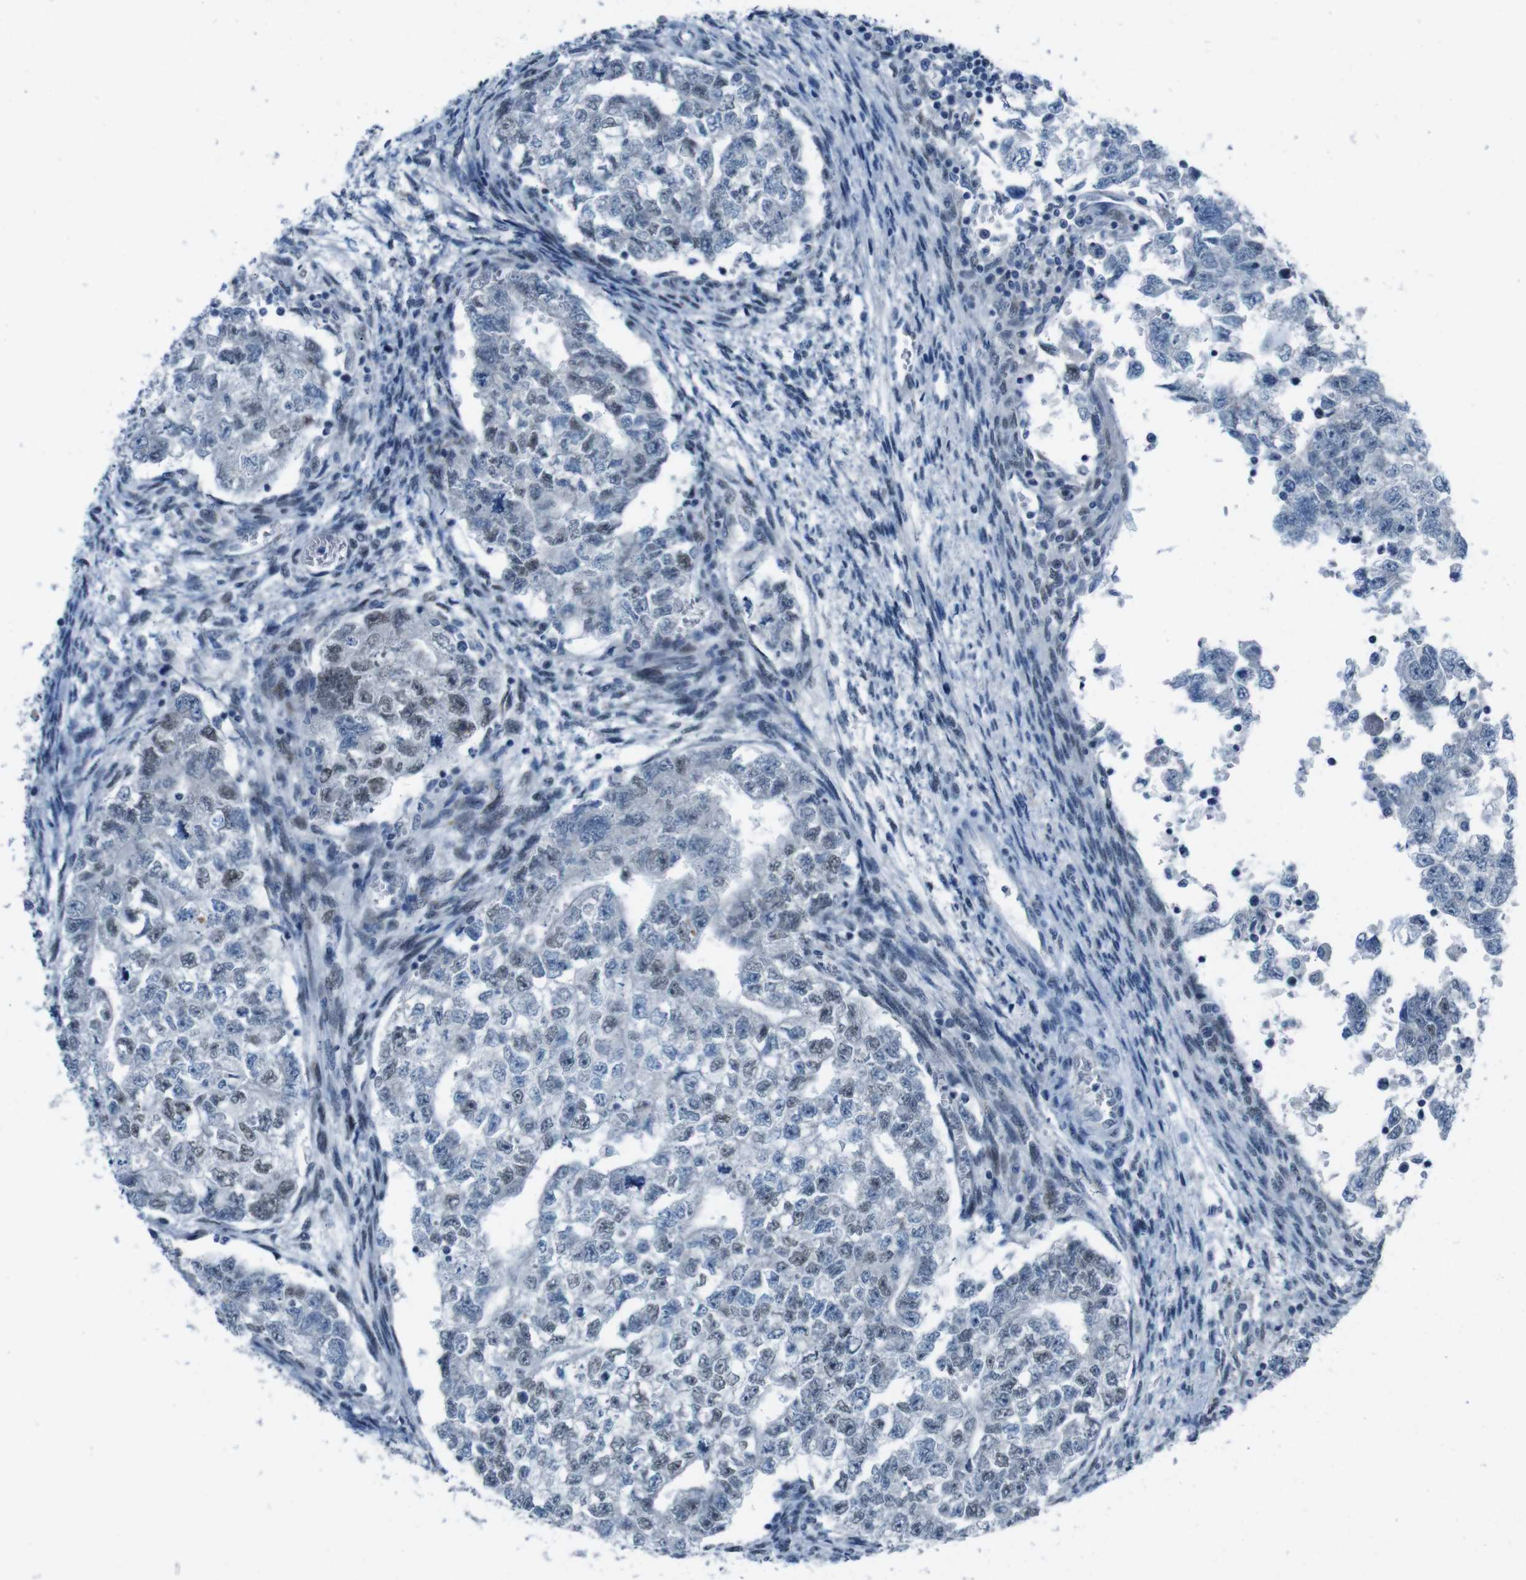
{"staining": {"intensity": "weak", "quantity": "<25%", "location": "nuclear"}, "tissue": "testis cancer", "cell_type": "Tumor cells", "image_type": "cancer", "snomed": [{"axis": "morphology", "description": "Seminoma, NOS"}, {"axis": "morphology", "description": "Carcinoma, Embryonal, NOS"}, {"axis": "topography", "description": "Testis"}], "caption": "An immunohistochemistry photomicrograph of testis cancer (seminoma) is shown. There is no staining in tumor cells of testis cancer (seminoma).", "gene": "CDHR2", "patient": {"sex": "male", "age": 38}}